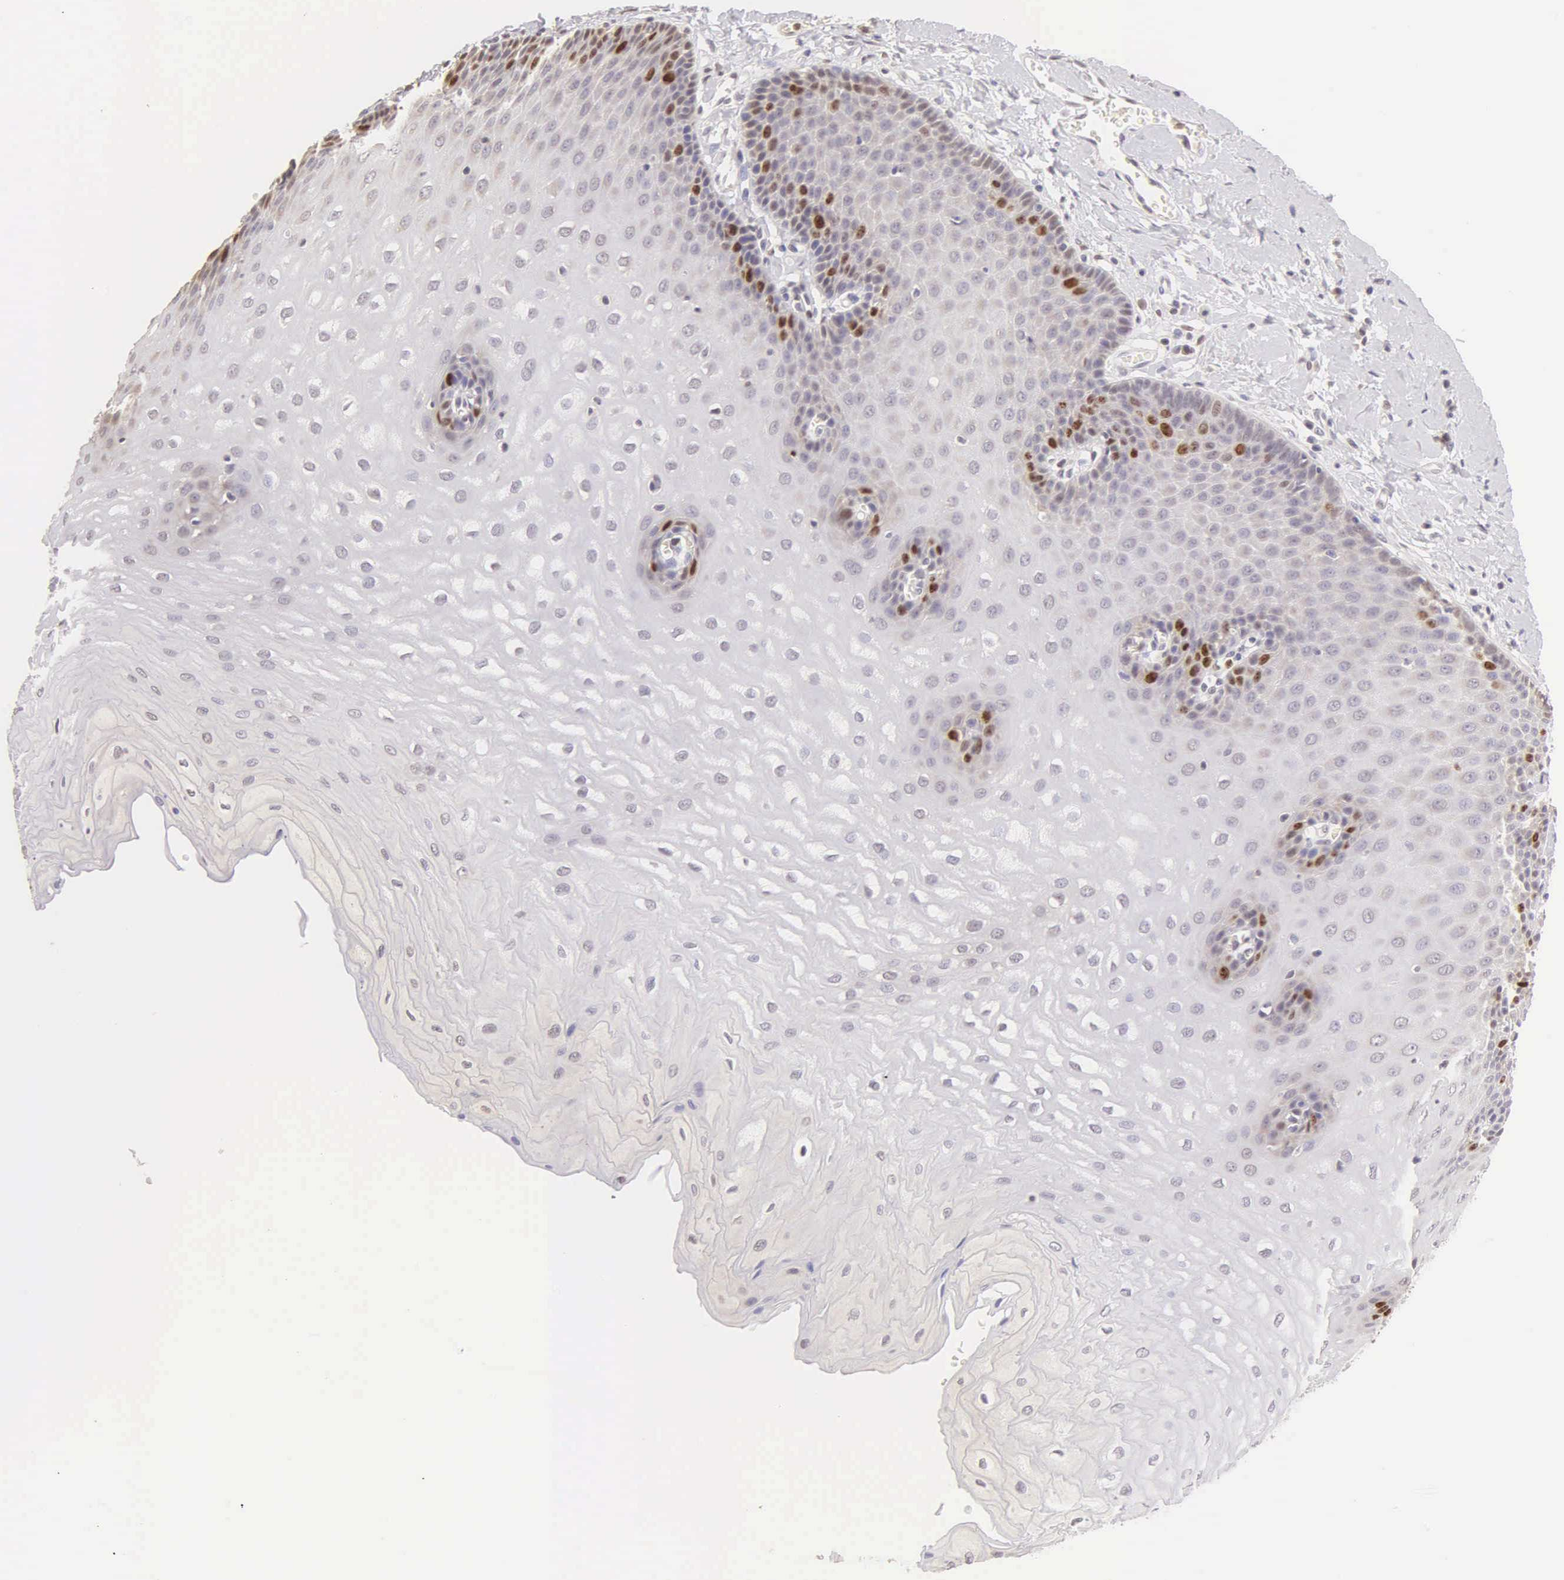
{"staining": {"intensity": "strong", "quantity": "<25%", "location": "nuclear"}, "tissue": "esophagus", "cell_type": "Squamous epithelial cells", "image_type": "normal", "snomed": [{"axis": "morphology", "description": "Normal tissue, NOS"}, {"axis": "topography", "description": "Esophagus"}], "caption": "Immunohistochemistry of normal human esophagus exhibits medium levels of strong nuclear expression in about <25% of squamous epithelial cells. (DAB (3,3'-diaminobenzidine) IHC with brightfield microscopy, high magnification).", "gene": "MKI67", "patient": {"sex": "male", "age": 70}}